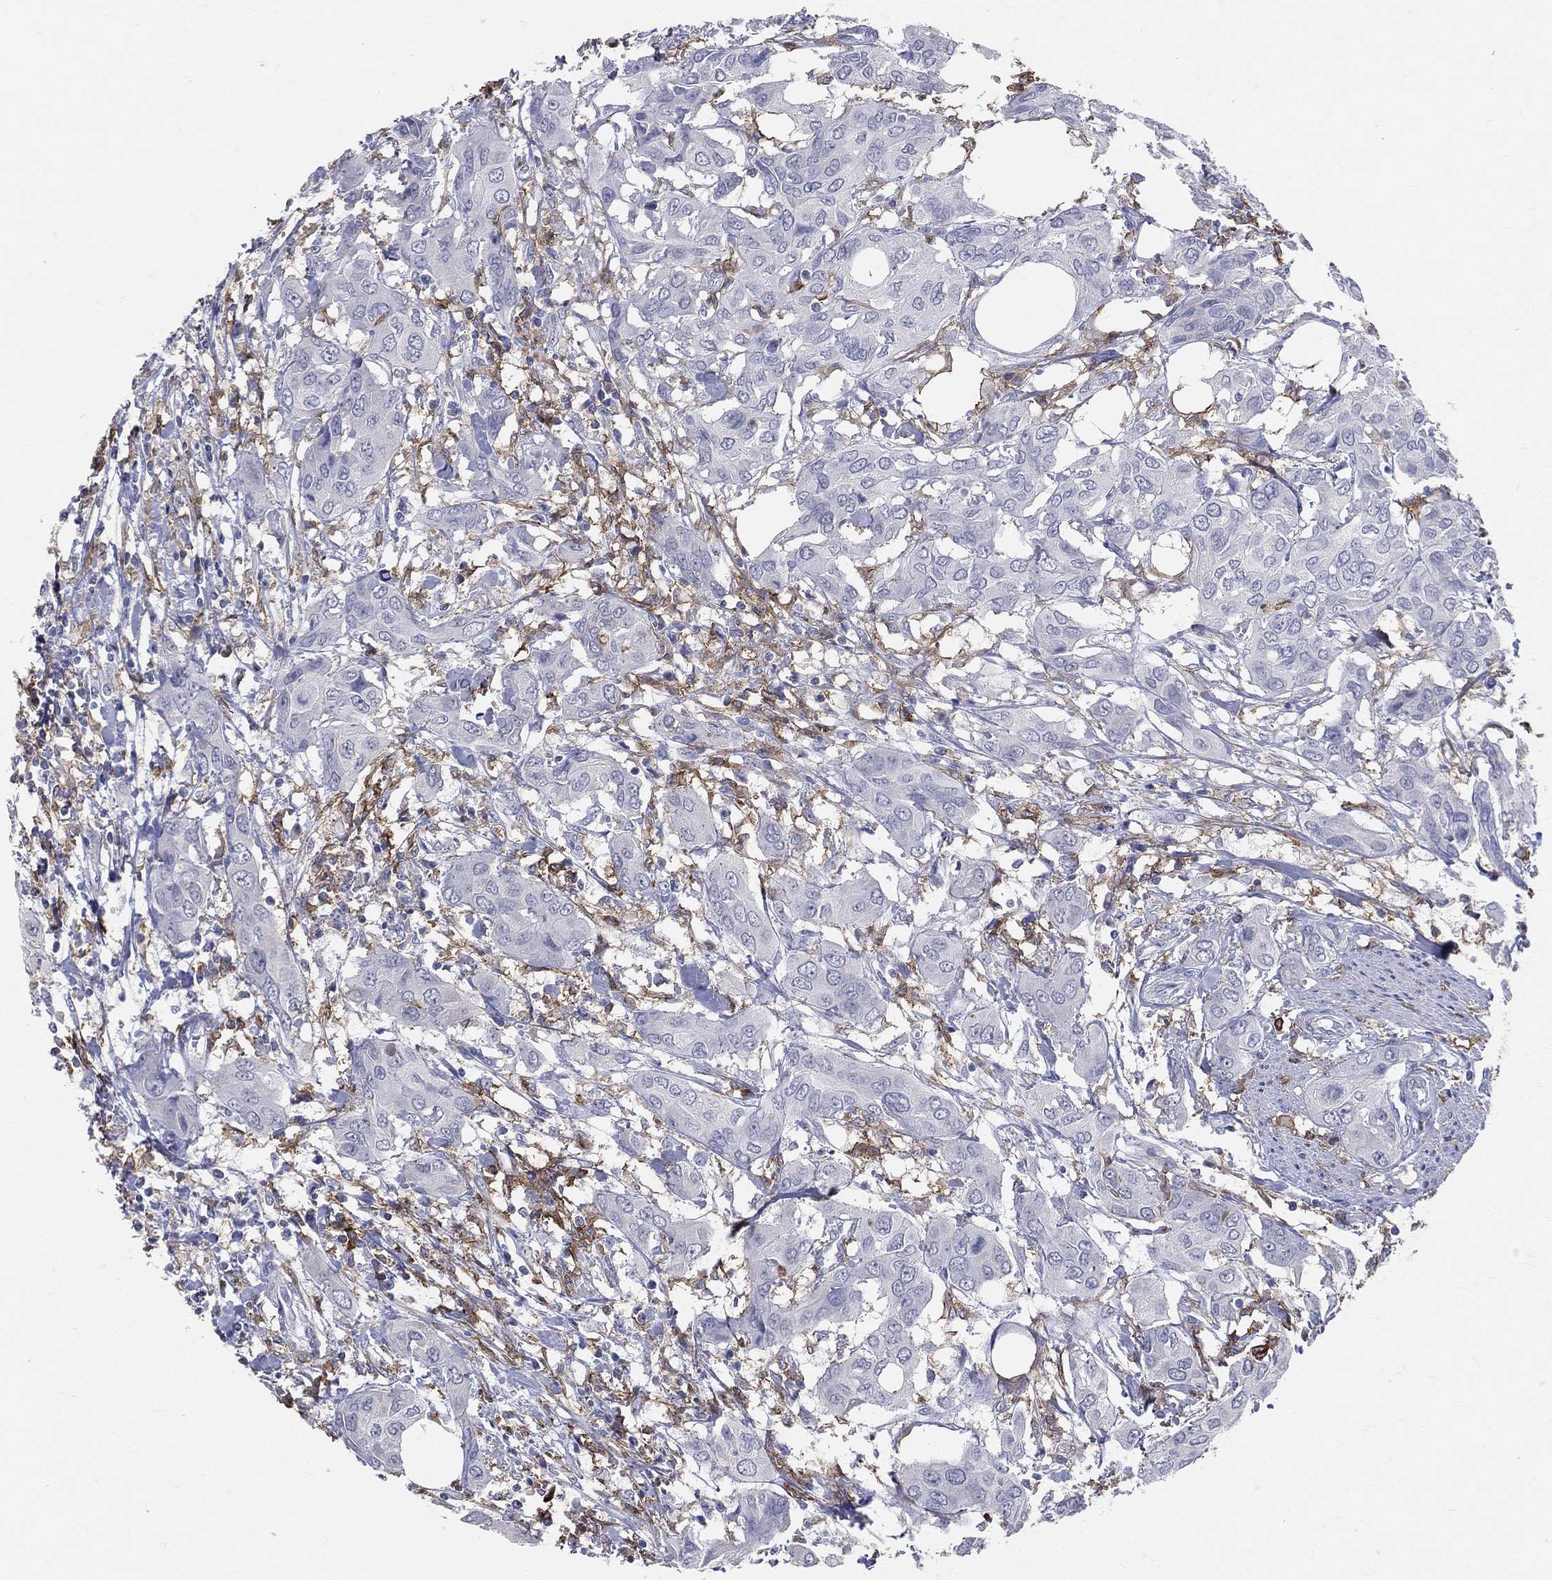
{"staining": {"intensity": "negative", "quantity": "none", "location": "none"}, "tissue": "urothelial cancer", "cell_type": "Tumor cells", "image_type": "cancer", "snomed": [{"axis": "morphology", "description": "Urothelial carcinoma, NOS"}, {"axis": "morphology", "description": "Urothelial carcinoma, High grade"}, {"axis": "topography", "description": "Urinary bladder"}], "caption": "DAB immunohistochemical staining of human urothelial cancer displays no significant positivity in tumor cells. (IHC, brightfield microscopy, high magnification).", "gene": "CD33", "patient": {"sex": "male", "age": 63}}